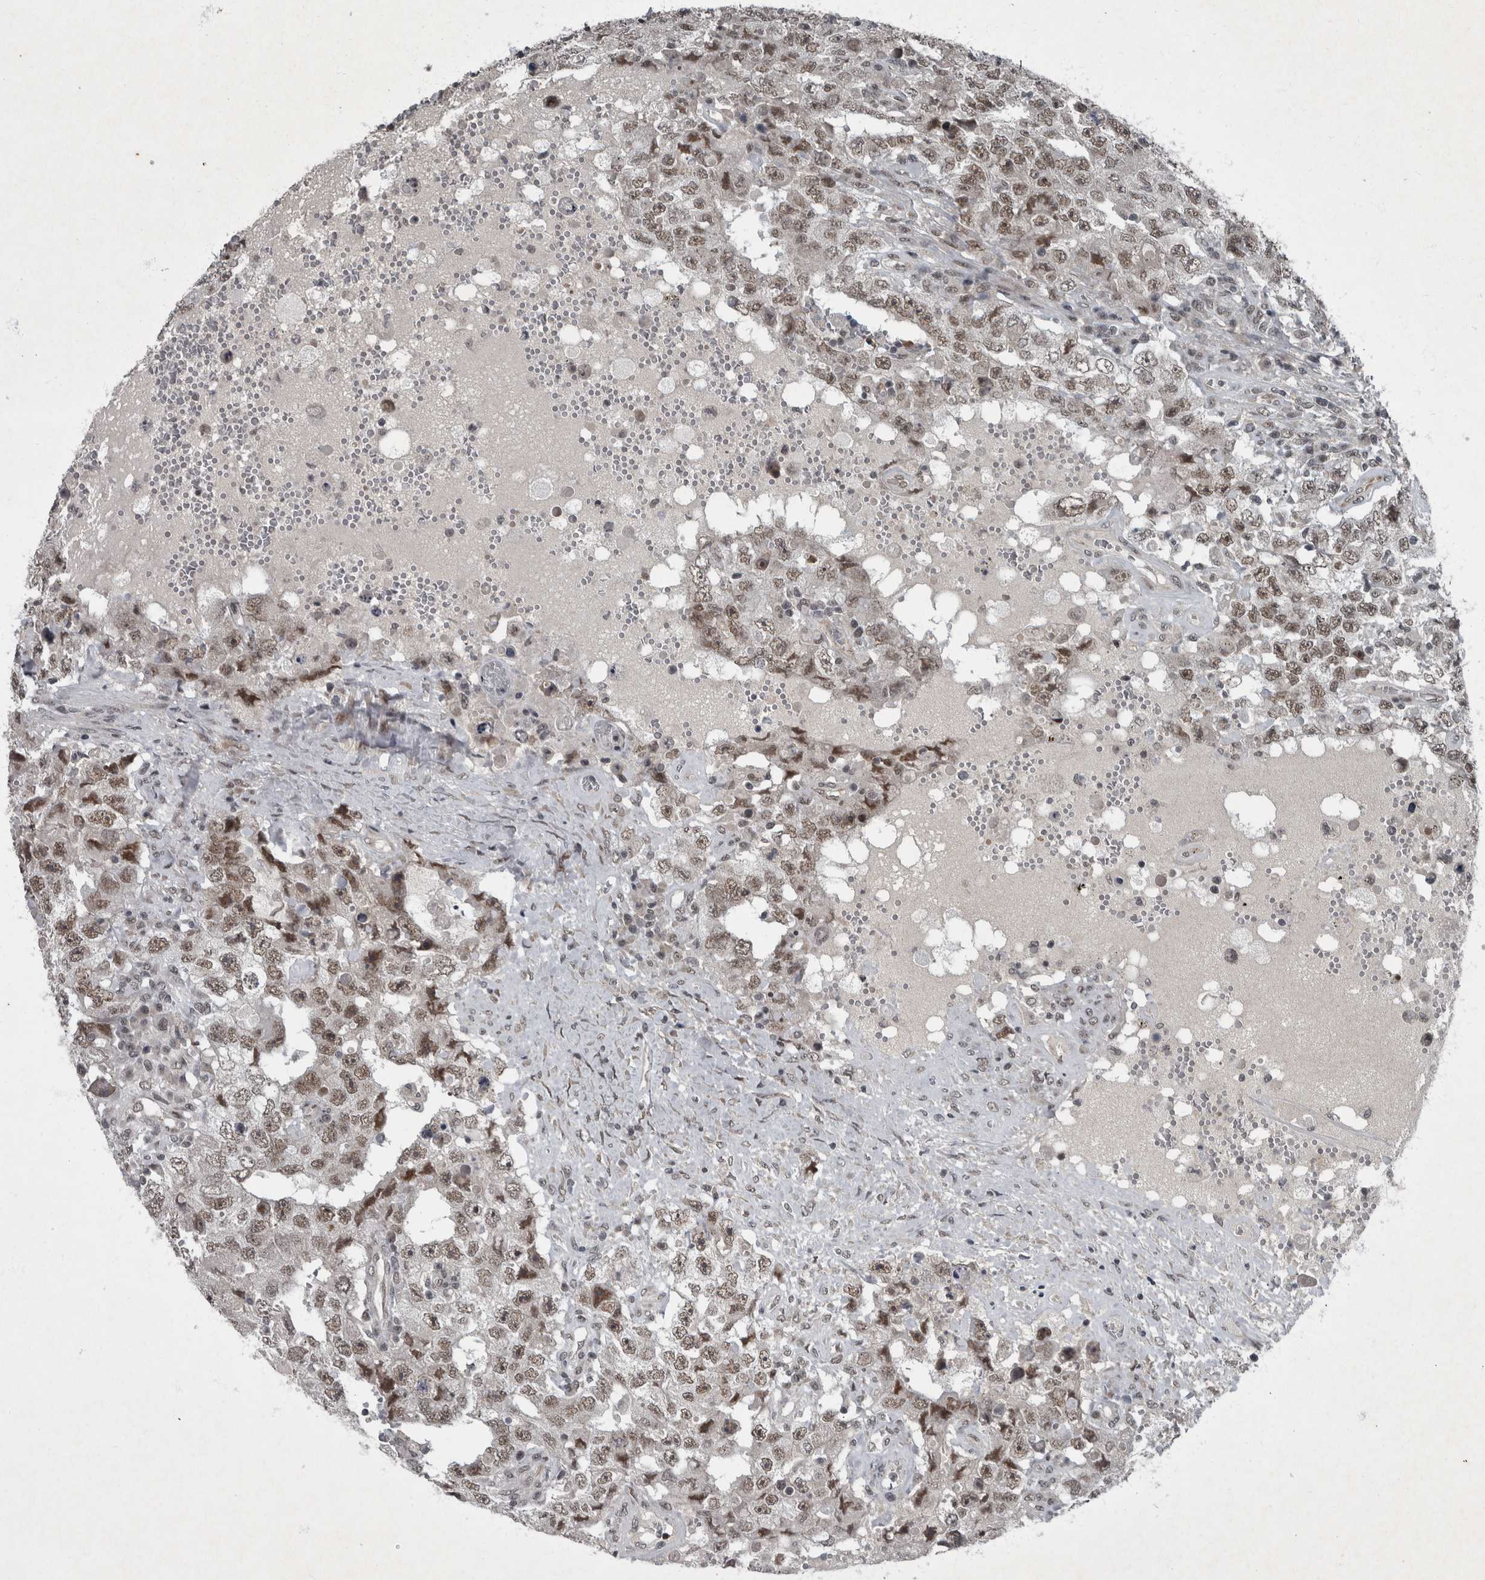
{"staining": {"intensity": "moderate", "quantity": ">75%", "location": "nuclear"}, "tissue": "testis cancer", "cell_type": "Tumor cells", "image_type": "cancer", "snomed": [{"axis": "morphology", "description": "Carcinoma, Embryonal, NOS"}, {"axis": "topography", "description": "Testis"}], "caption": "Embryonal carcinoma (testis) stained with a protein marker reveals moderate staining in tumor cells.", "gene": "WDR33", "patient": {"sex": "male", "age": 26}}